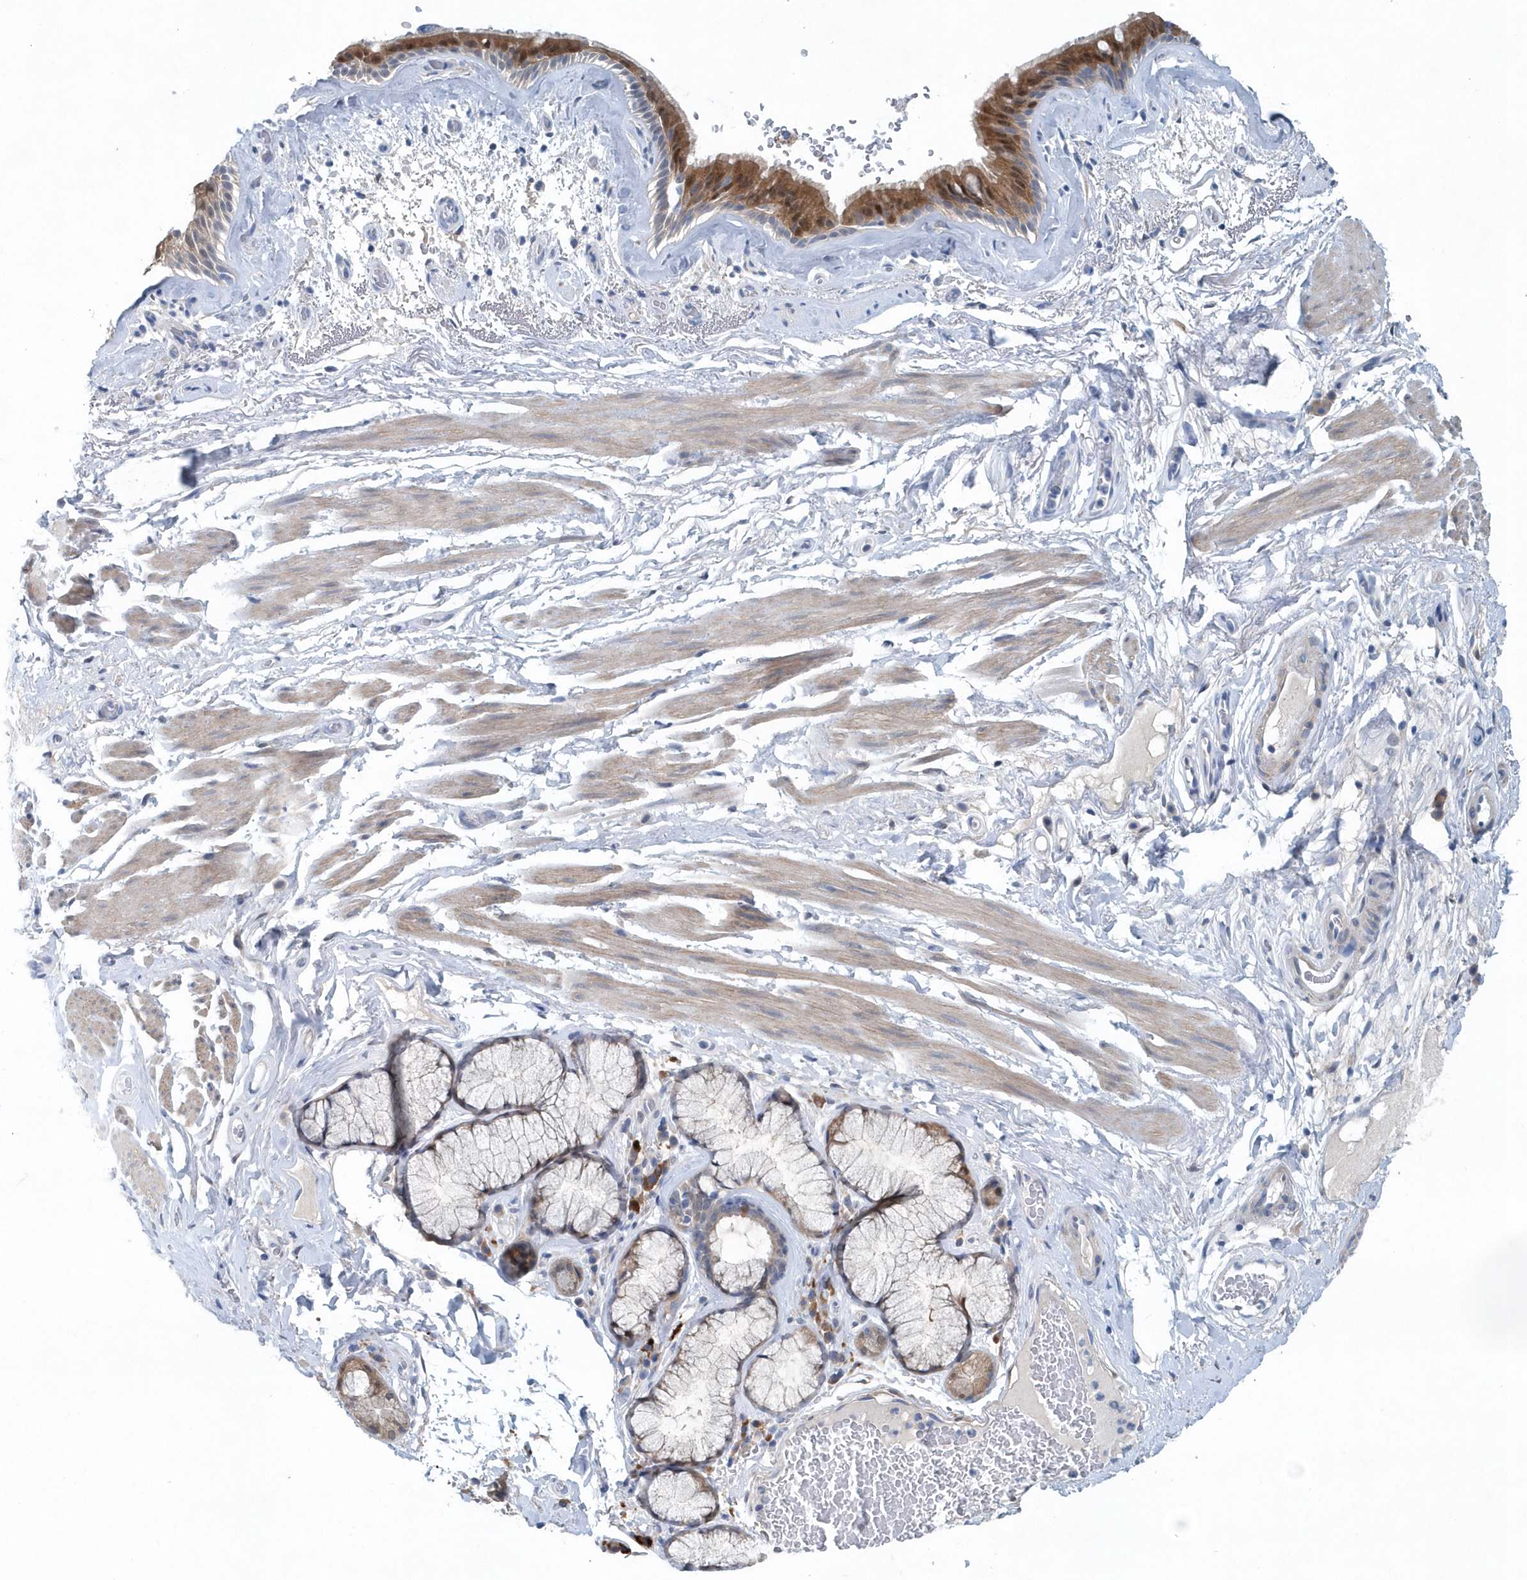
{"staining": {"intensity": "moderate", "quantity": "25%-75%", "location": "cytoplasmic/membranous,nuclear"}, "tissue": "bronchus", "cell_type": "Respiratory epithelial cells", "image_type": "normal", "snomed": [{"axis": "morphology", "description": "Normal tissue, NOS"}, {"axis": "topography", "description": "Cartilage tissue"}], "caption": "An immunohistochemistry micrograph of benign tissue is shown. Protein staining in brown labels moderate cytoplasmic/membranous,nuclear positivity in bronchus within respiratory epithelial cells.", "gene": "PFN2", "patient": {"sex": "female", "age": 63}}